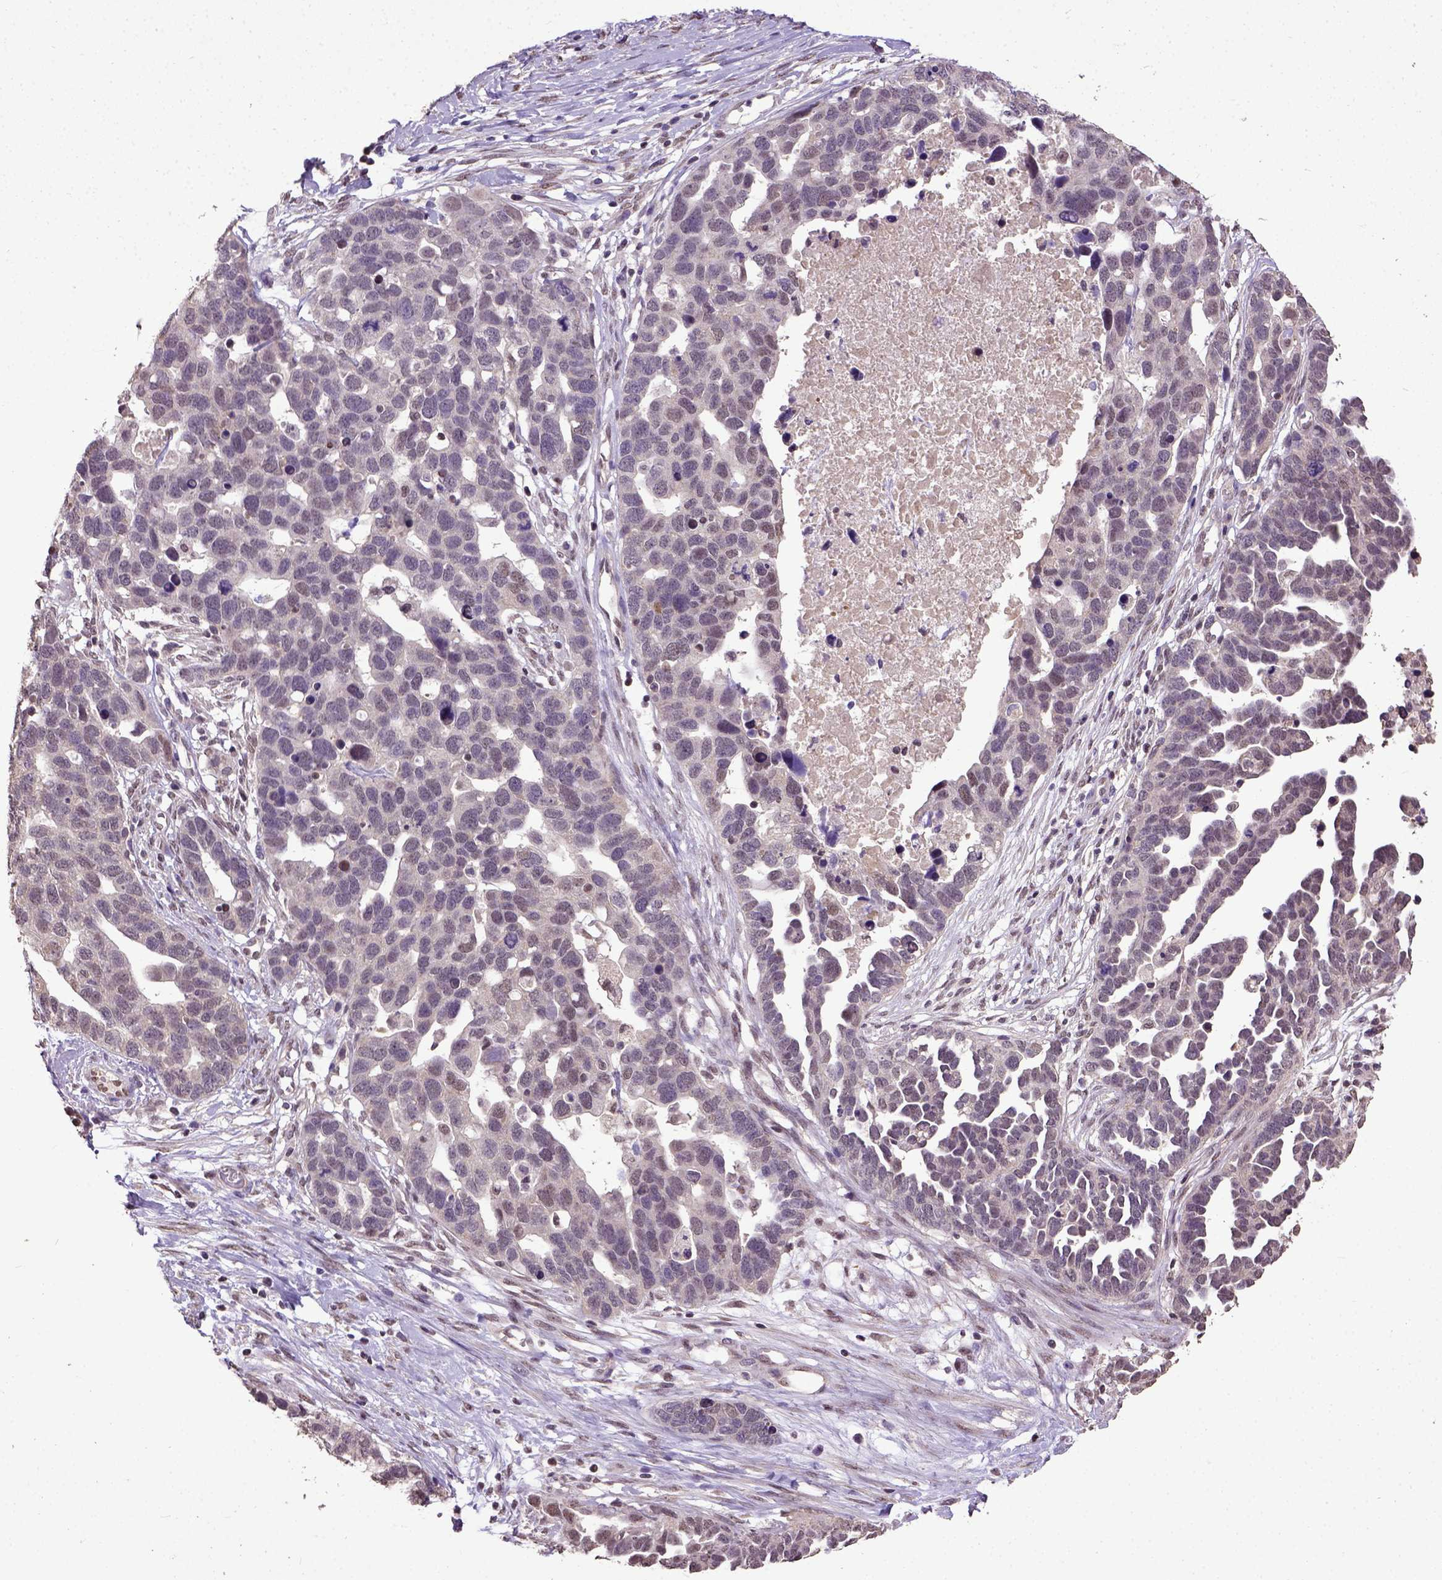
{"staining": {"intensity": "moderate", "quantity": "<25%", "location": "cytoplasmic/membranous"}, "tissue": "ovarian cancer", "cell_type": "Tumor cells", "image_type": "cancer", "snomed": [{"axis": "morphology", "description": "Cystadenocarcinoma, serous, NOS"}, {"axis": "topography", "description": "Ovary"}], "caption": "Immunohistochemistry (IHC) staining of ovarian cancer (serous cystadenocarcinoma), which shows low levels of moderate cytoplasmic/membranous expression in approximately <25% of tumor cells indicating moderate cytoplasmic/membranous protein expression. The staining was performed using DAB (brown) for protein detection and nuclei were counterstained in hematoxylin (blue).", "gene": "UBA3", "patient": {"sex": "female", "age": 54}}